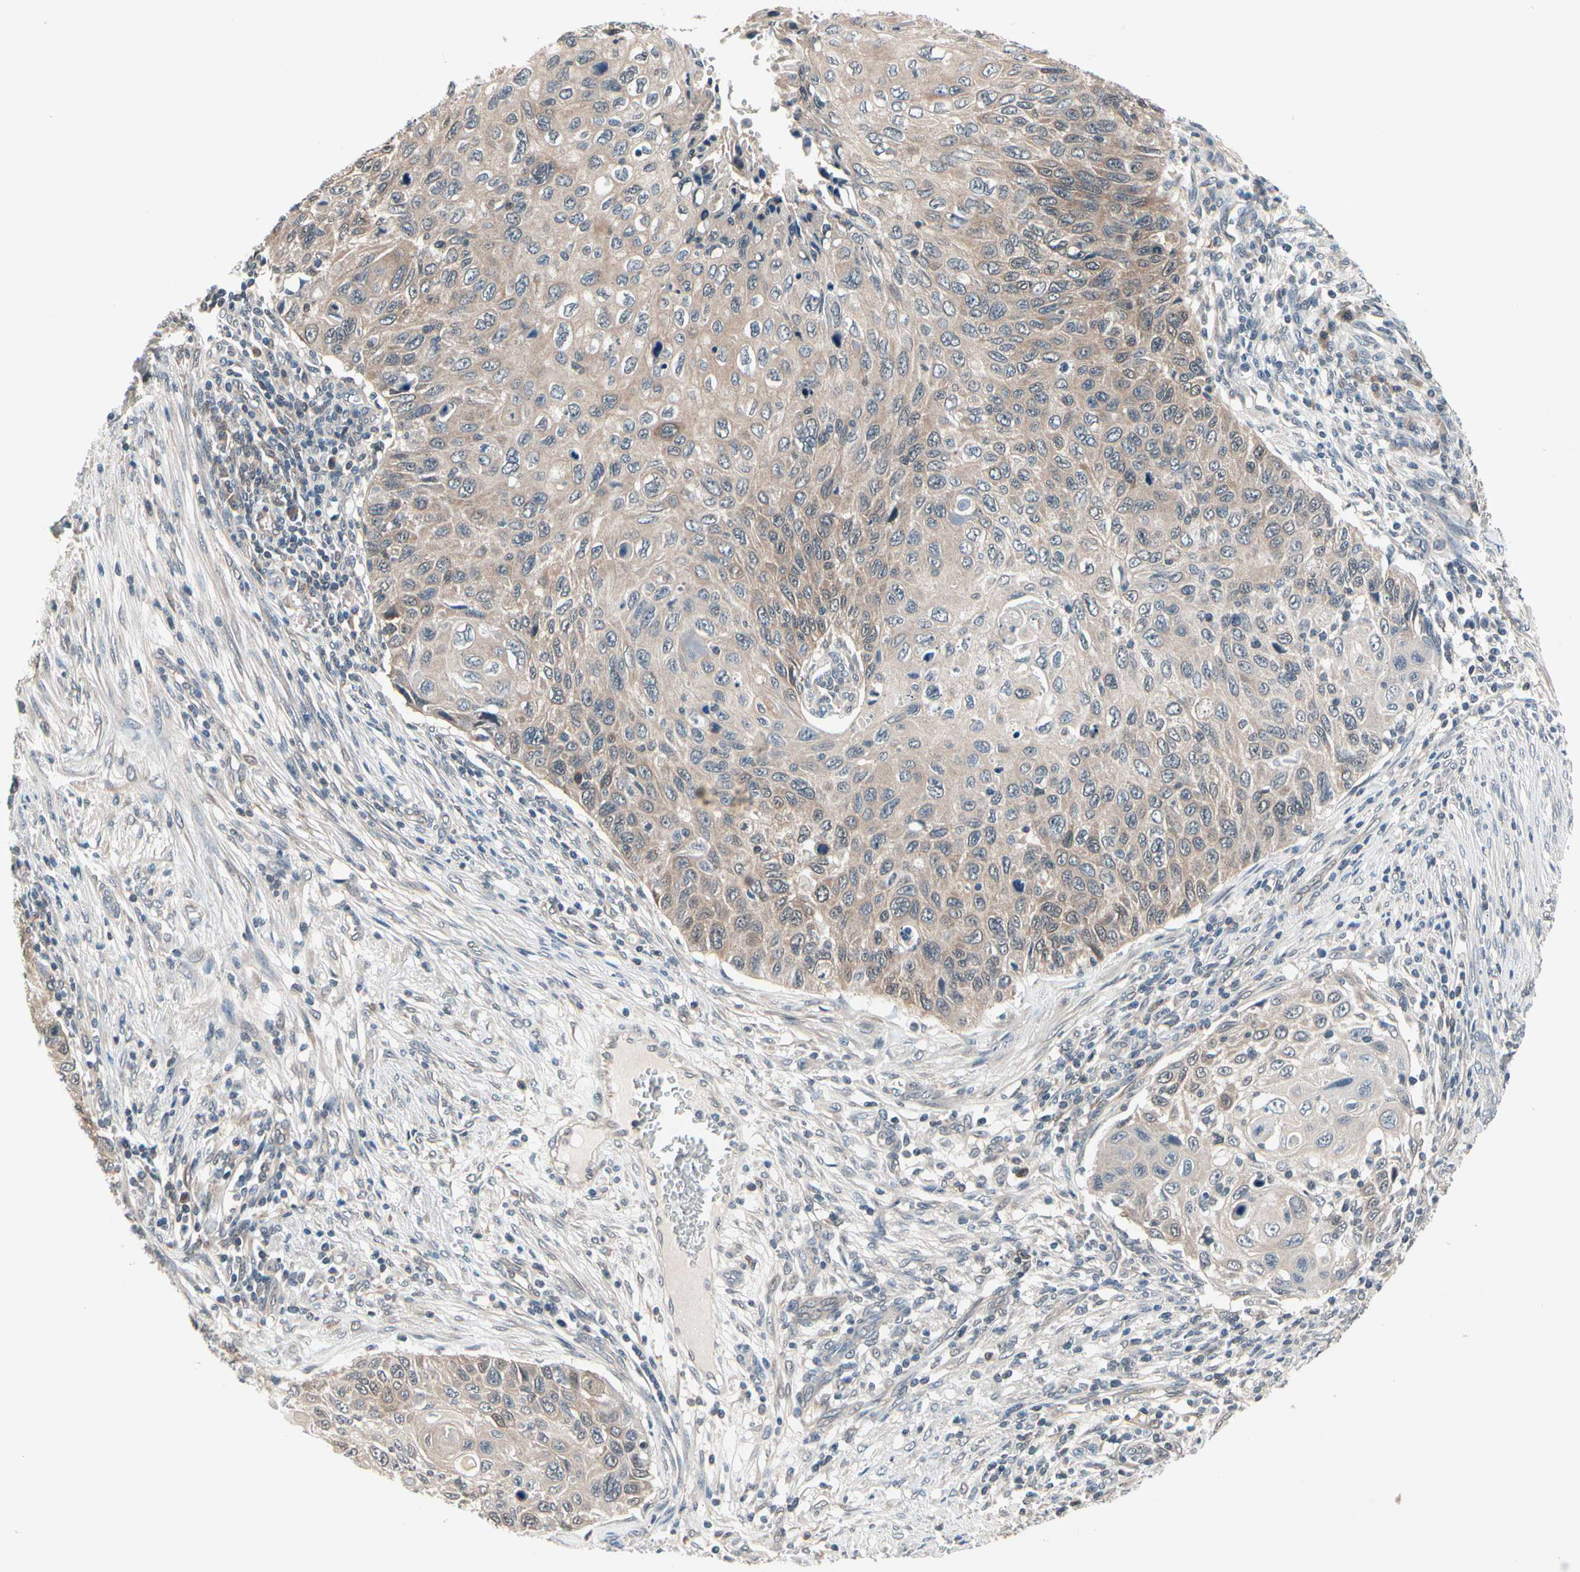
{"staining": {"intensity": "weak", "quantity": "25%-75%", "location": "cytoplasmic/membranous"}, "tissue": "cervical cancer", "cell_type": "Tumor cells", "image_type": "cancer", "snomed": [{"axis": "morphology", "description": "Squamous cell carcinoma, NOS"}, {"axis": "topography", "description": "Cervix"}], "caption": "Human squamous cell carcinoma (cervical) stained with a brown dye exhibits weak cytoplasmic/membranous positive staining in about 25%-75% of tumor cells.", "gene": "PRDX6", "patient": {"sex": "female", "age": 70}}